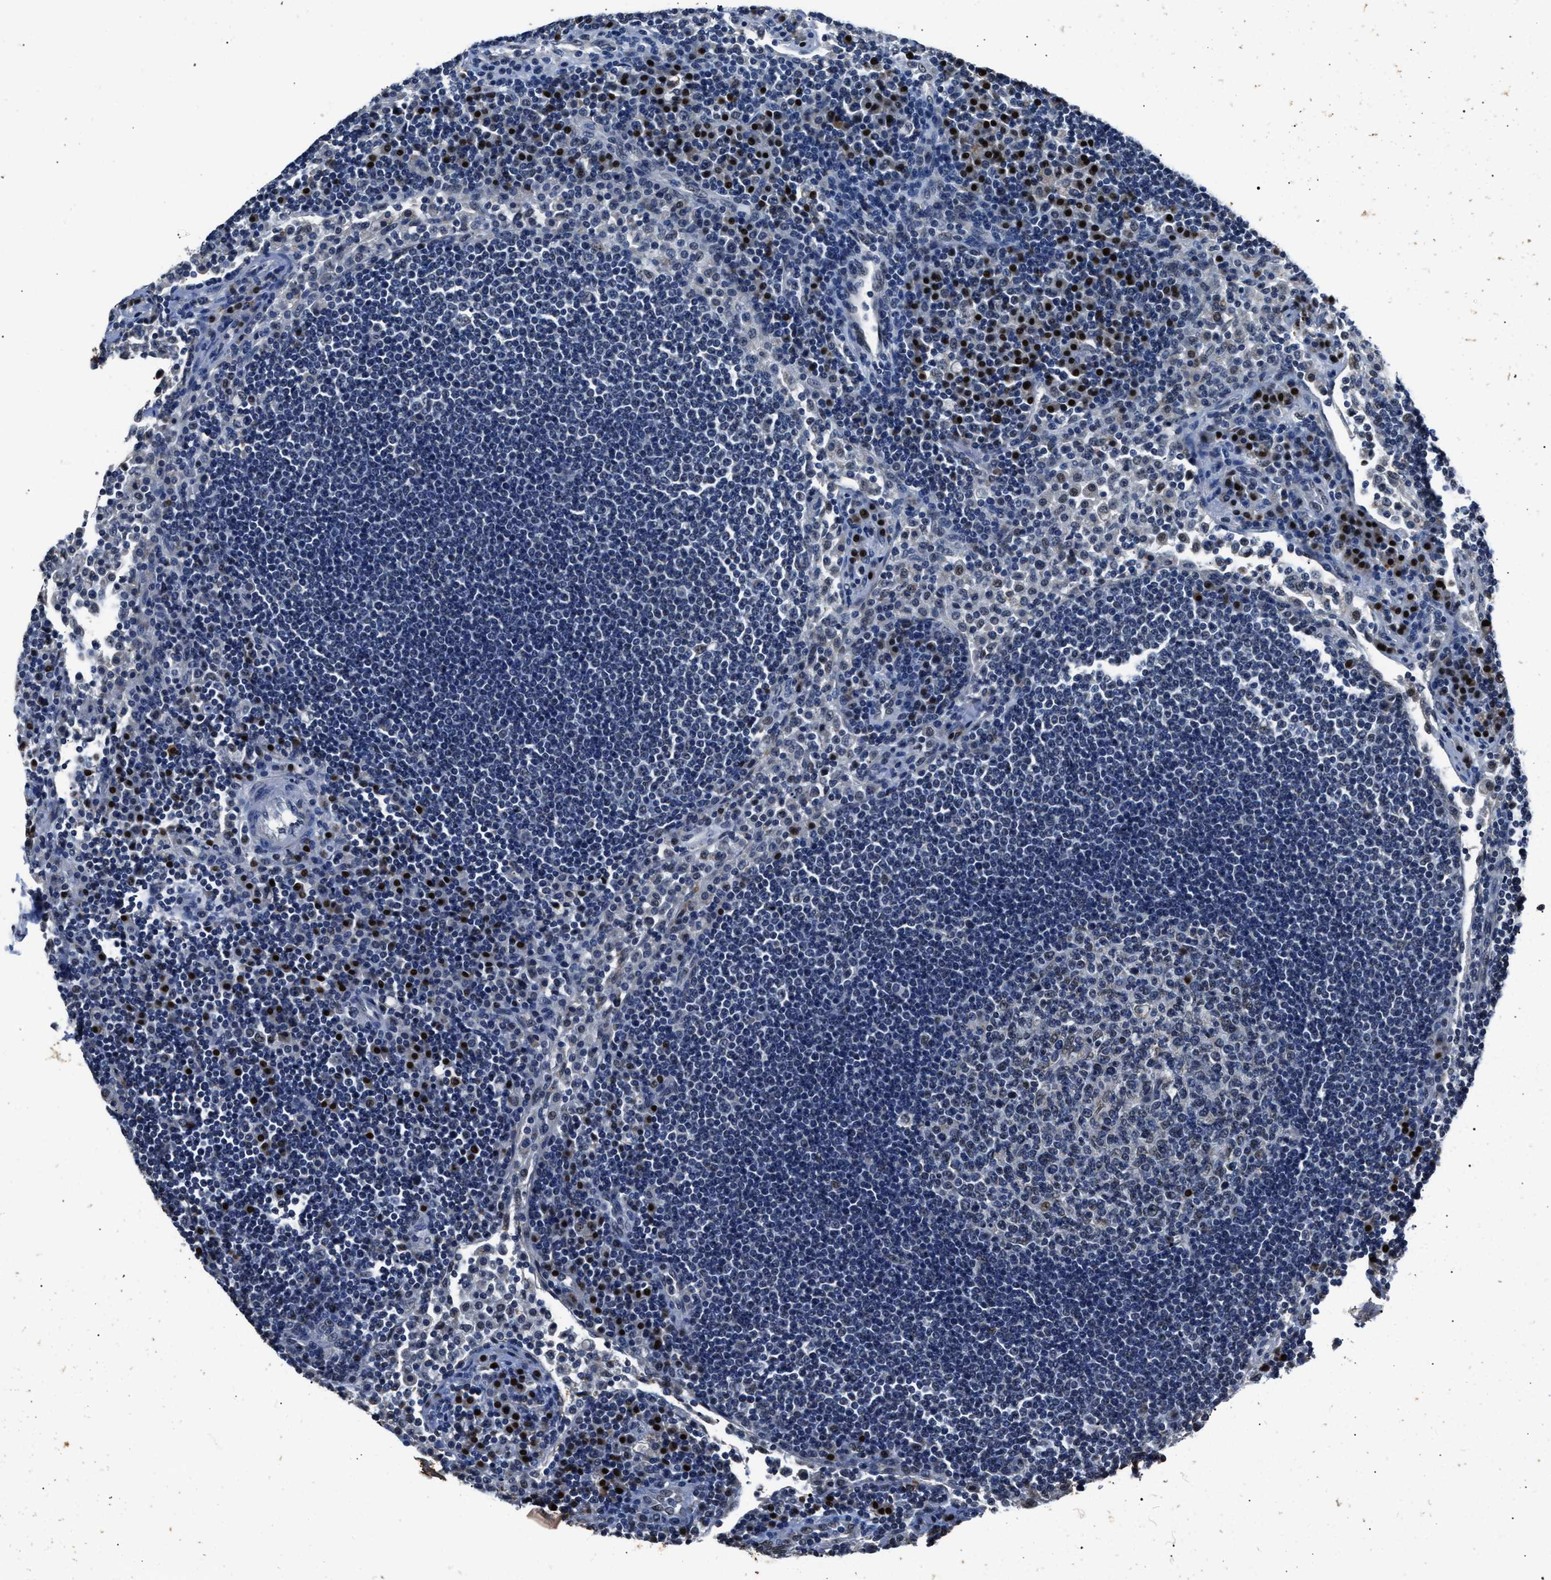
{"staining": {"intensity": "negative", "quantity": "none", "location": "none"}, "tissue": "lymph node", "cell_type": "Germinal center cells", "image_type": "normal", "snomed": [{"axis": "morphology", "description": "Normal tissue, NOS"}, {"axis": "topography", "description": "Lymph node"}], "caption": "A micrograph of human lymph node is negative for staining in germinal center cells. (Stains: DAB (3,3'-diaminobenzidine) IHC with hematoxylin counter stain, Microscopy: brightfield microscopy at high magnification).", "gene": "NSUN5", "patient": {"sex": "female", "age": 53}}